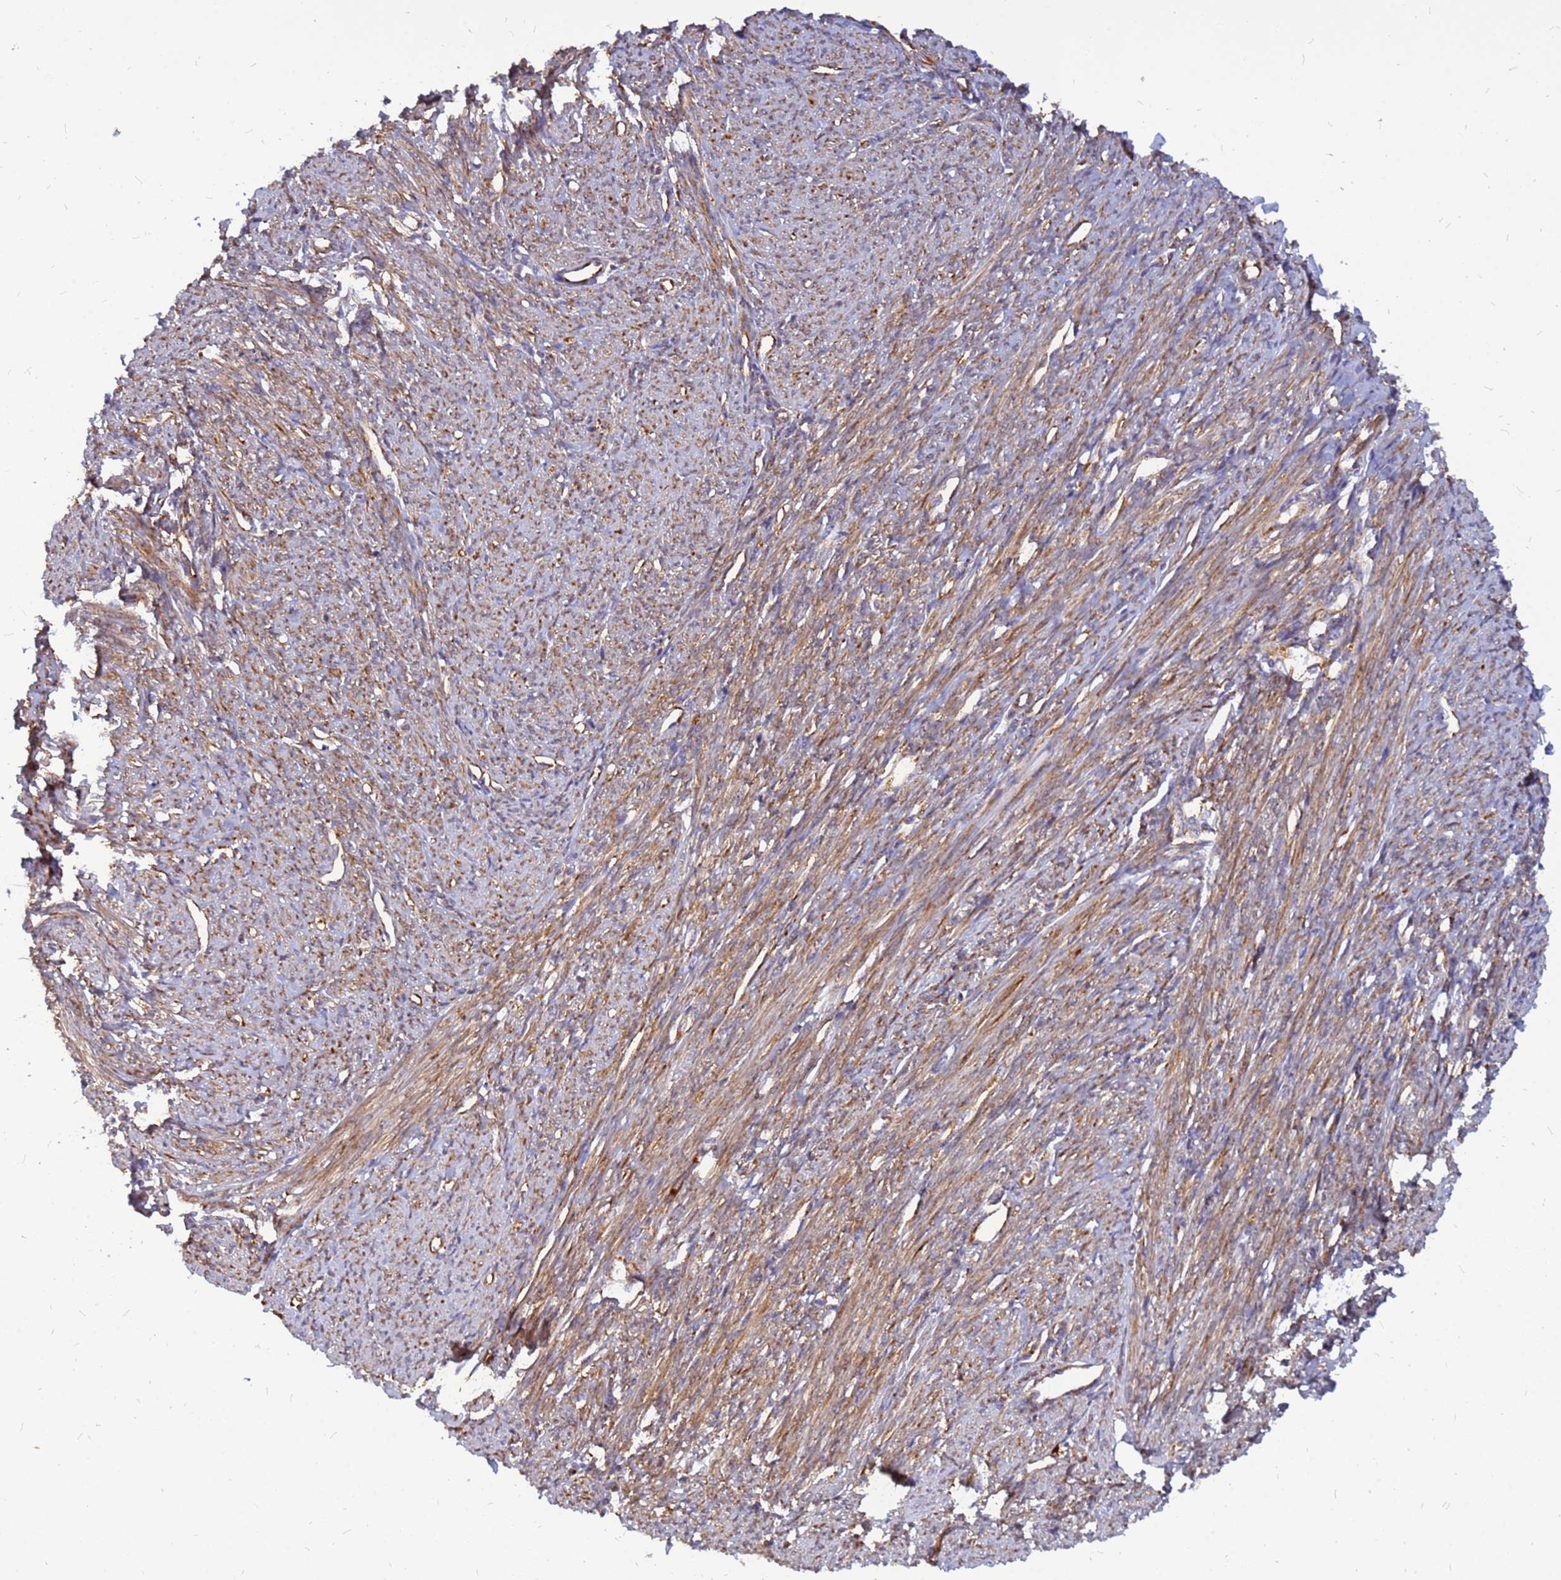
{"staining": {"intensity": "moderate", "quantity": ">75%", "location": "cytoplasmic/membranous"}, "tissue": "smooth muscle", "cell_type": "Smooth muscle cells", "image_type": "normal", "snomed": [{"axis": "morphology", "description": "Normal tissue, NOS"}, {"axis": "topography", "description": "Smooth muscle"}, {"axis": "topography", "description": "Uterus"}], "caption": "Protein staining of normal smooth muscle shows moderate cytoplasmic/membranous positivity in approximately >75% of smooth muscle cells. The protein of interest is shown in brown color, while the nuclei are stained blue.", "gene": "RPL8", "patient": {"sex": "female", "age": 59}}